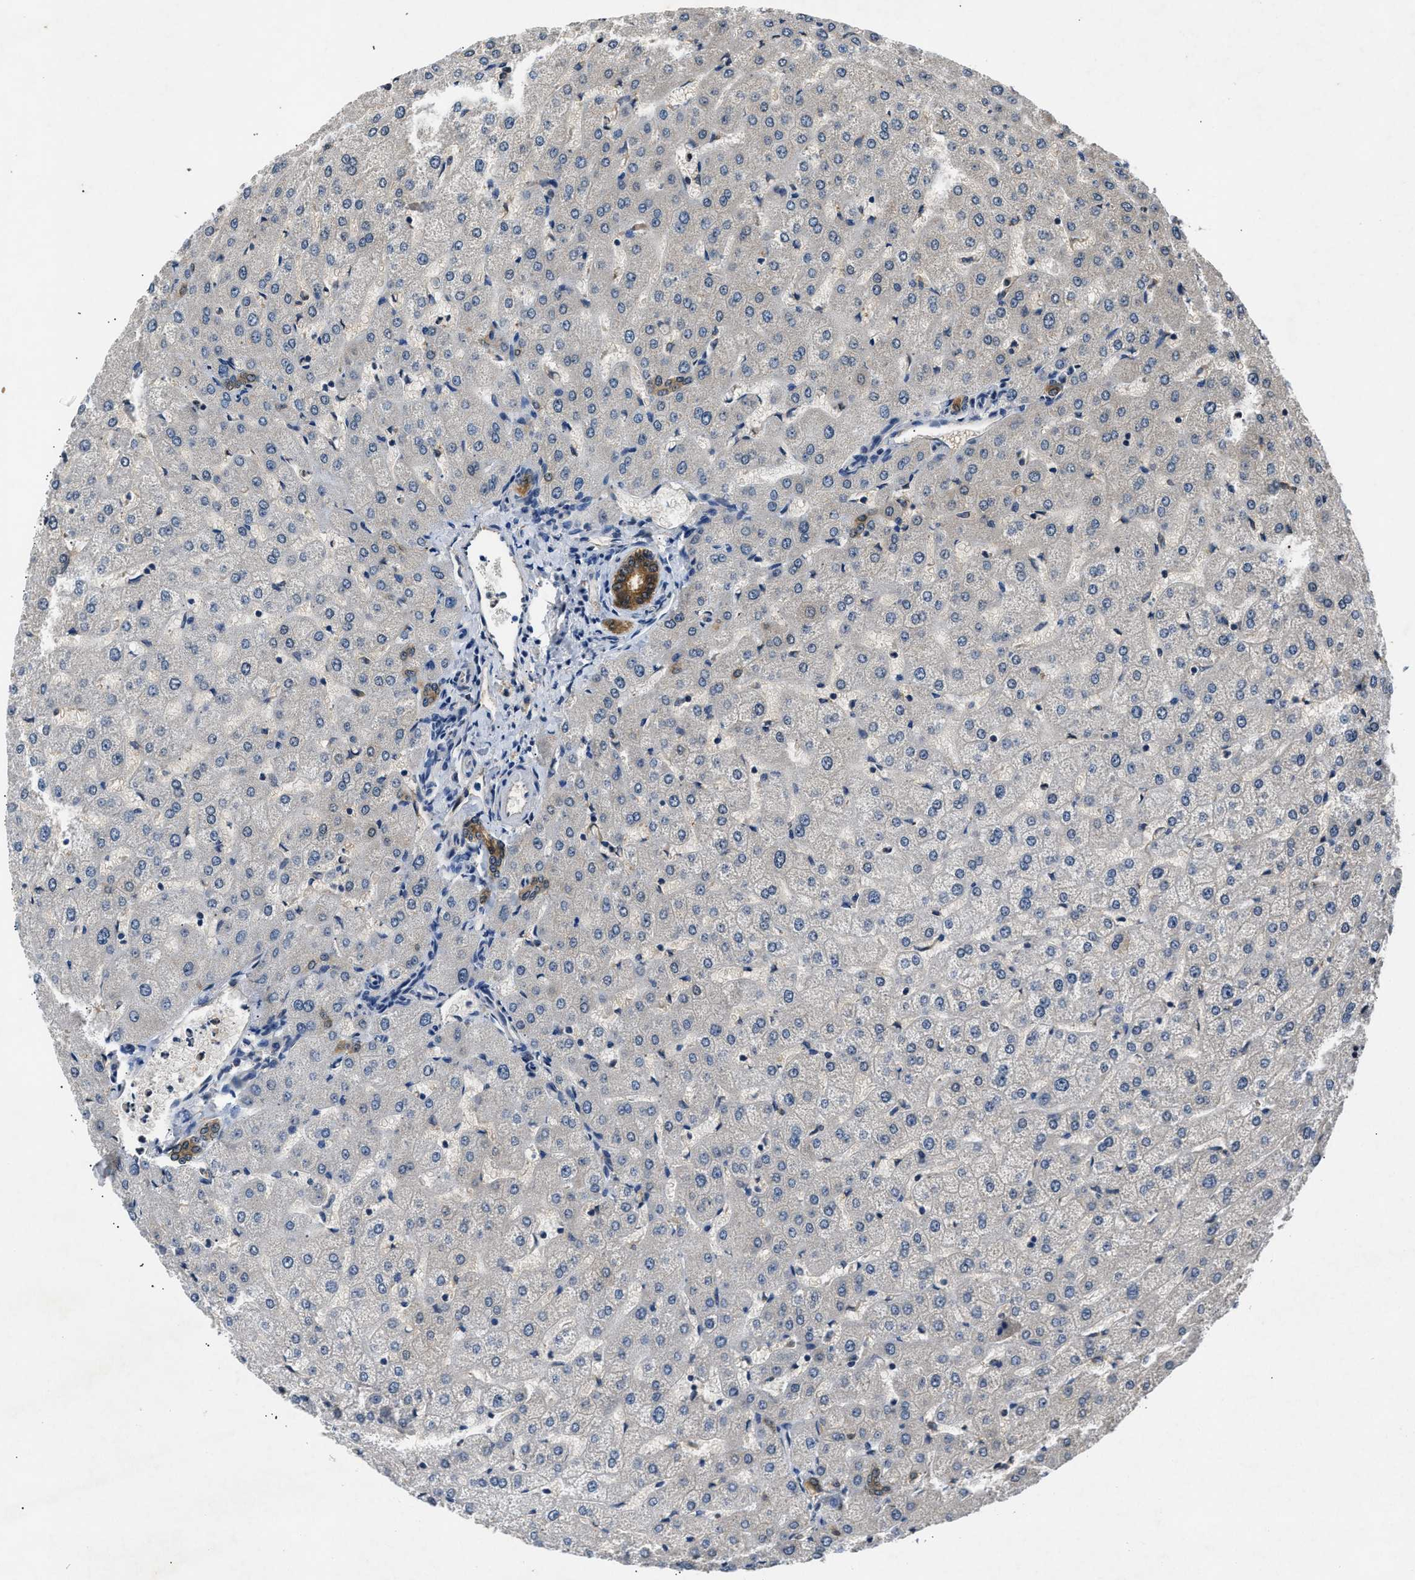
{"staining": {"intensity": "moderate", "quantity": ">75%", "location": "cytoplasmic/membranous"}, "tissue": "liver", "cell_type": "Cholangiocytes", "image_type": "normal", "snomed": [{"axis": "morphology", "description": "Normal tissue, NOS"}, {"axis": "morphology", "description": "Fibrosis, NOS"}, {"axis": "topography", "description": "Liver"}], "caption": "Immunohistochemistry photomicrograph of benign human liver stained for a protein (brown), which shows medium levels of moderate cytoplasmic/membranous positivity in about >75% of cholangiocytes.", "gene": "TP53I3", "patient": {"sex": "female", "age": 29}}